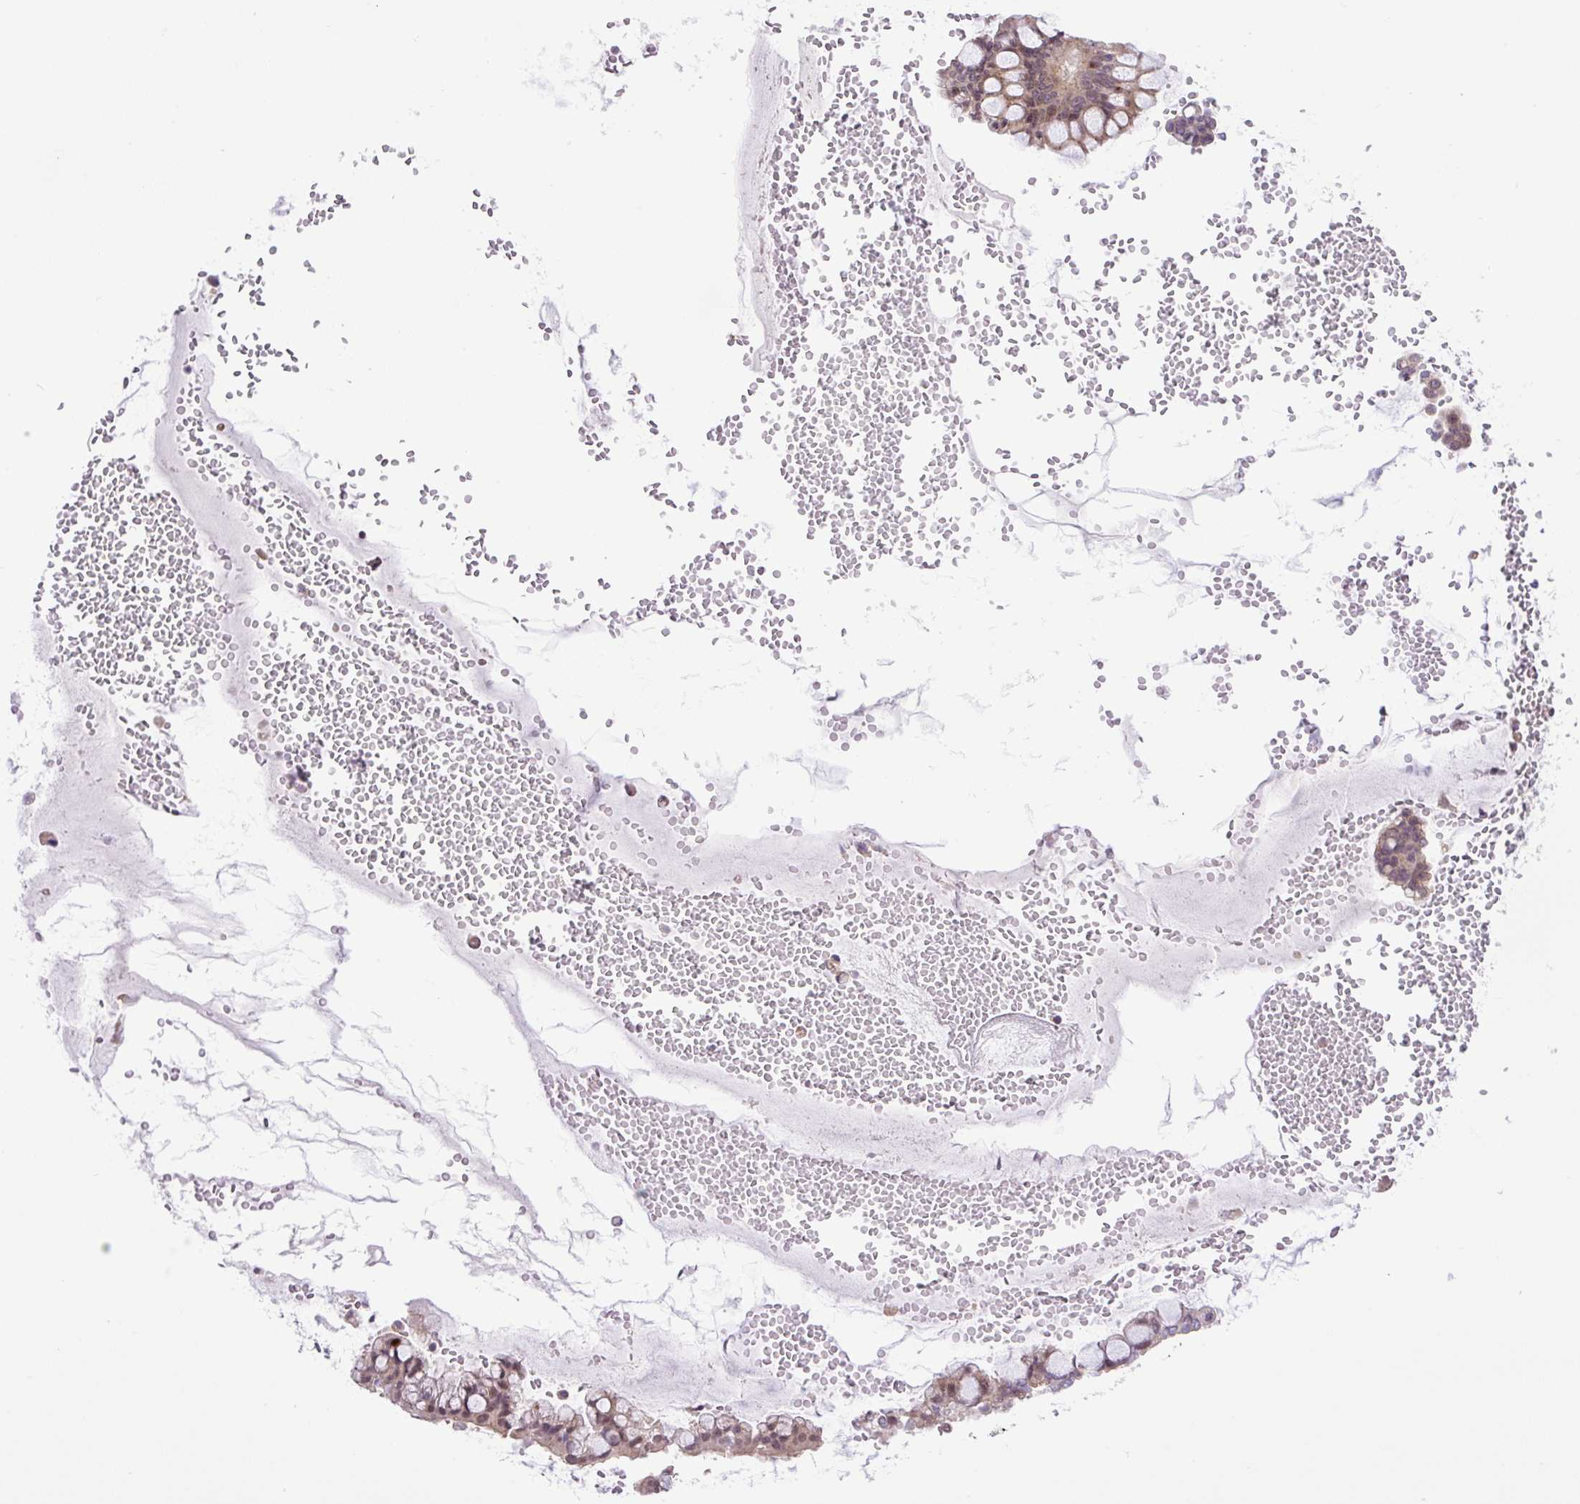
{"staining": {"intensity": "moderate", "quantity": ">75%", "location": "cytoplasmic/membranous,nuclear"}, "tissue": "ovarian cancer", "cell_type": "Tumor cells", "image_type": "cancer", "snomed": [{"axis": "morphology", "description": "Cystadenocarcinoma, mucinous, NOS"}, {"axis": "topography", "description": "Ovary"}], "caption": "IHC histopathology image of ovarian mucinous cystadenocarcinoma stained for a protein (brown), which reveals medium levels of moderate cytoplasmic/membranous and nuclear positivity in approximately >75% of tumor cells.", "gene": "KPNA1", "patient": {"sex": "female", "age": 73}}